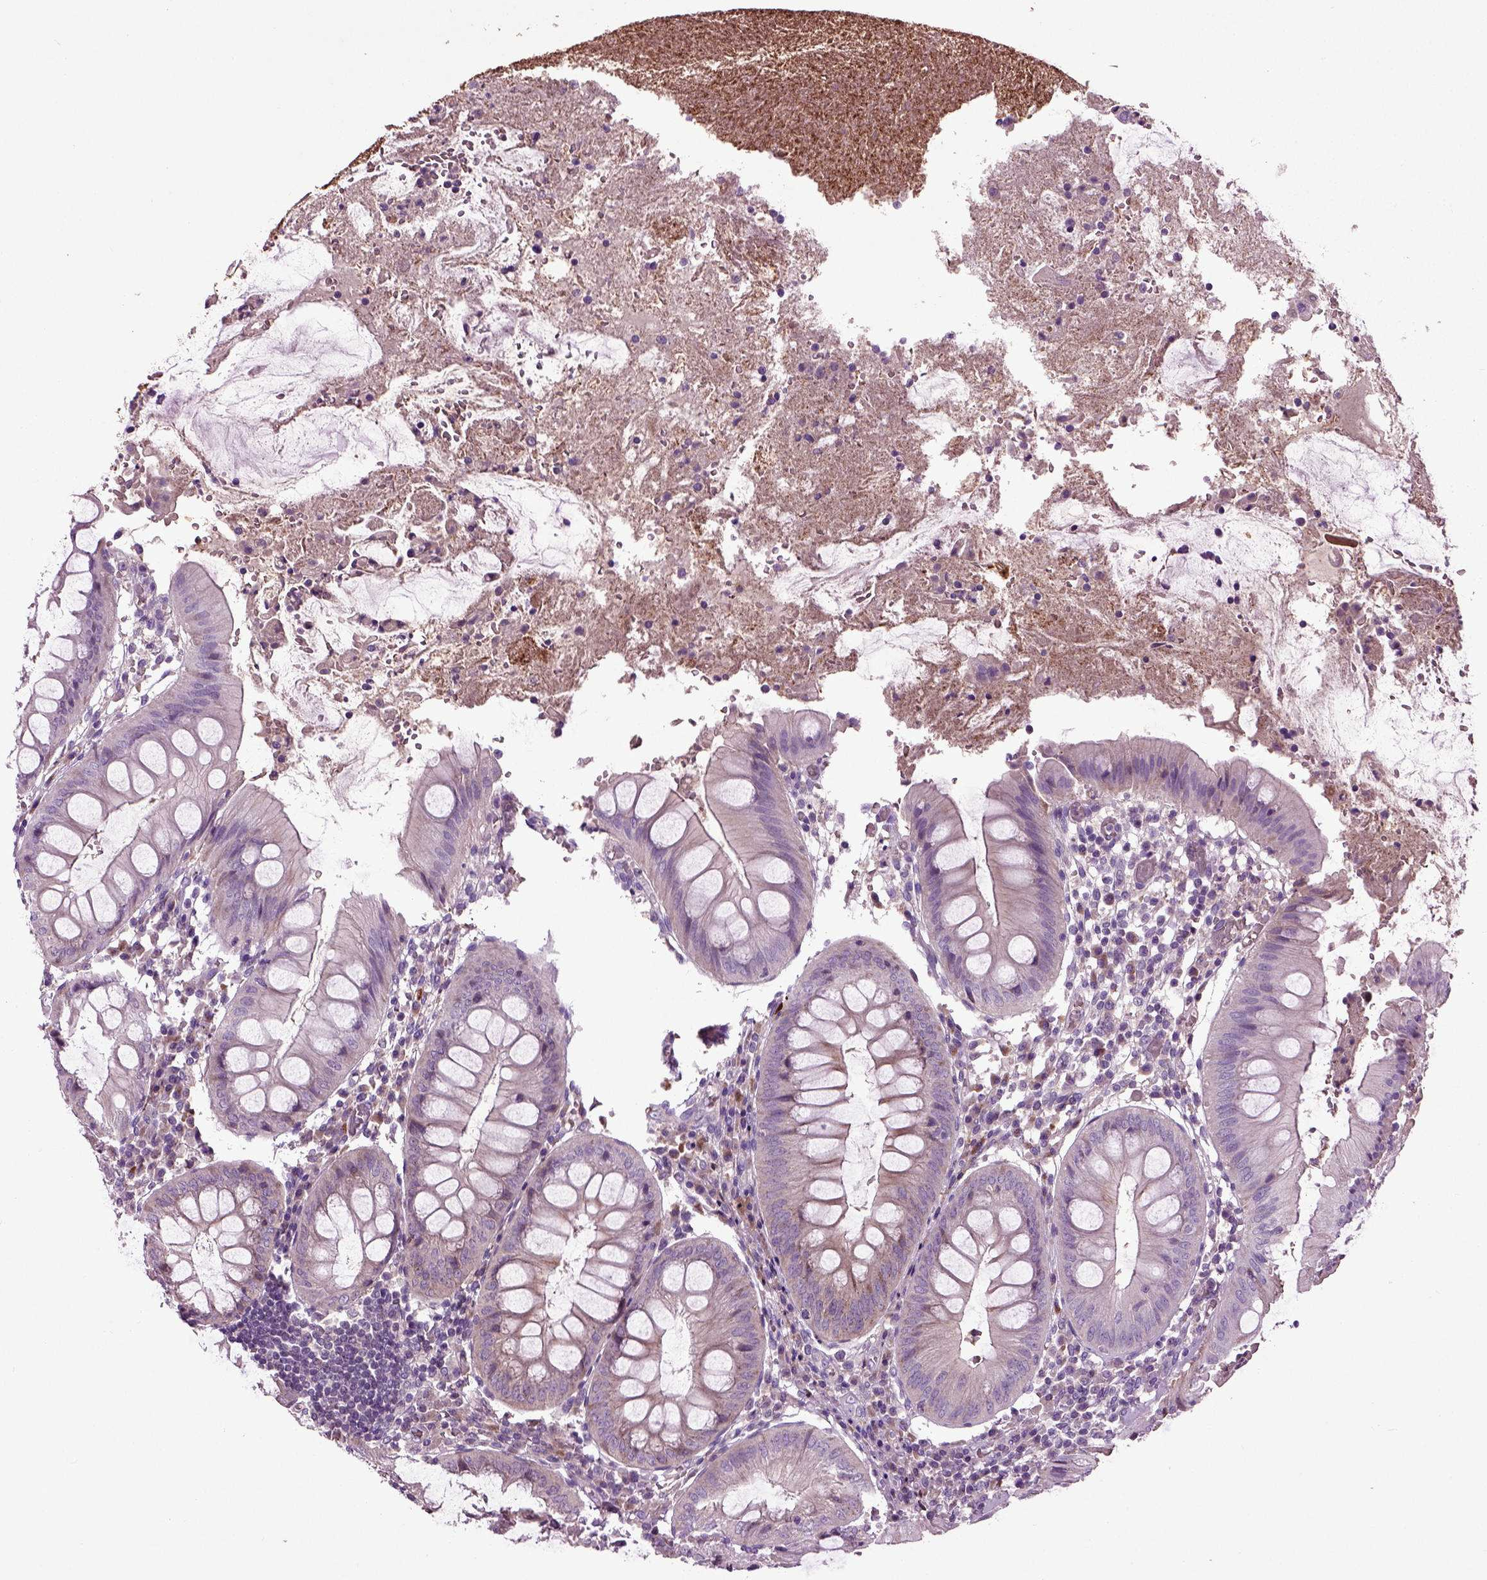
{"staining": {"intensity": "weak", "quantity": "25%-75%", "location": "cytoplasmic/membranous"}, "tissue": "appendix", "cell_type": "Glandular cells", "image_type": "normal", "snomed": [{"axis": "morphology", "description": "Normal tissue, NOS"}, {"axis": "morphology", "description": "Inflammation, NOS"}, {"axis": "topography", "description": "Appendix"}], "caption": "Immunohistochemical staining of benign appendix displays low levels of weak cytoplasmic/membranous expression in approximately 25%-75% of glandular cells.", "gene": "SPON1", "patient": {"sex": "male", "age": 16}}